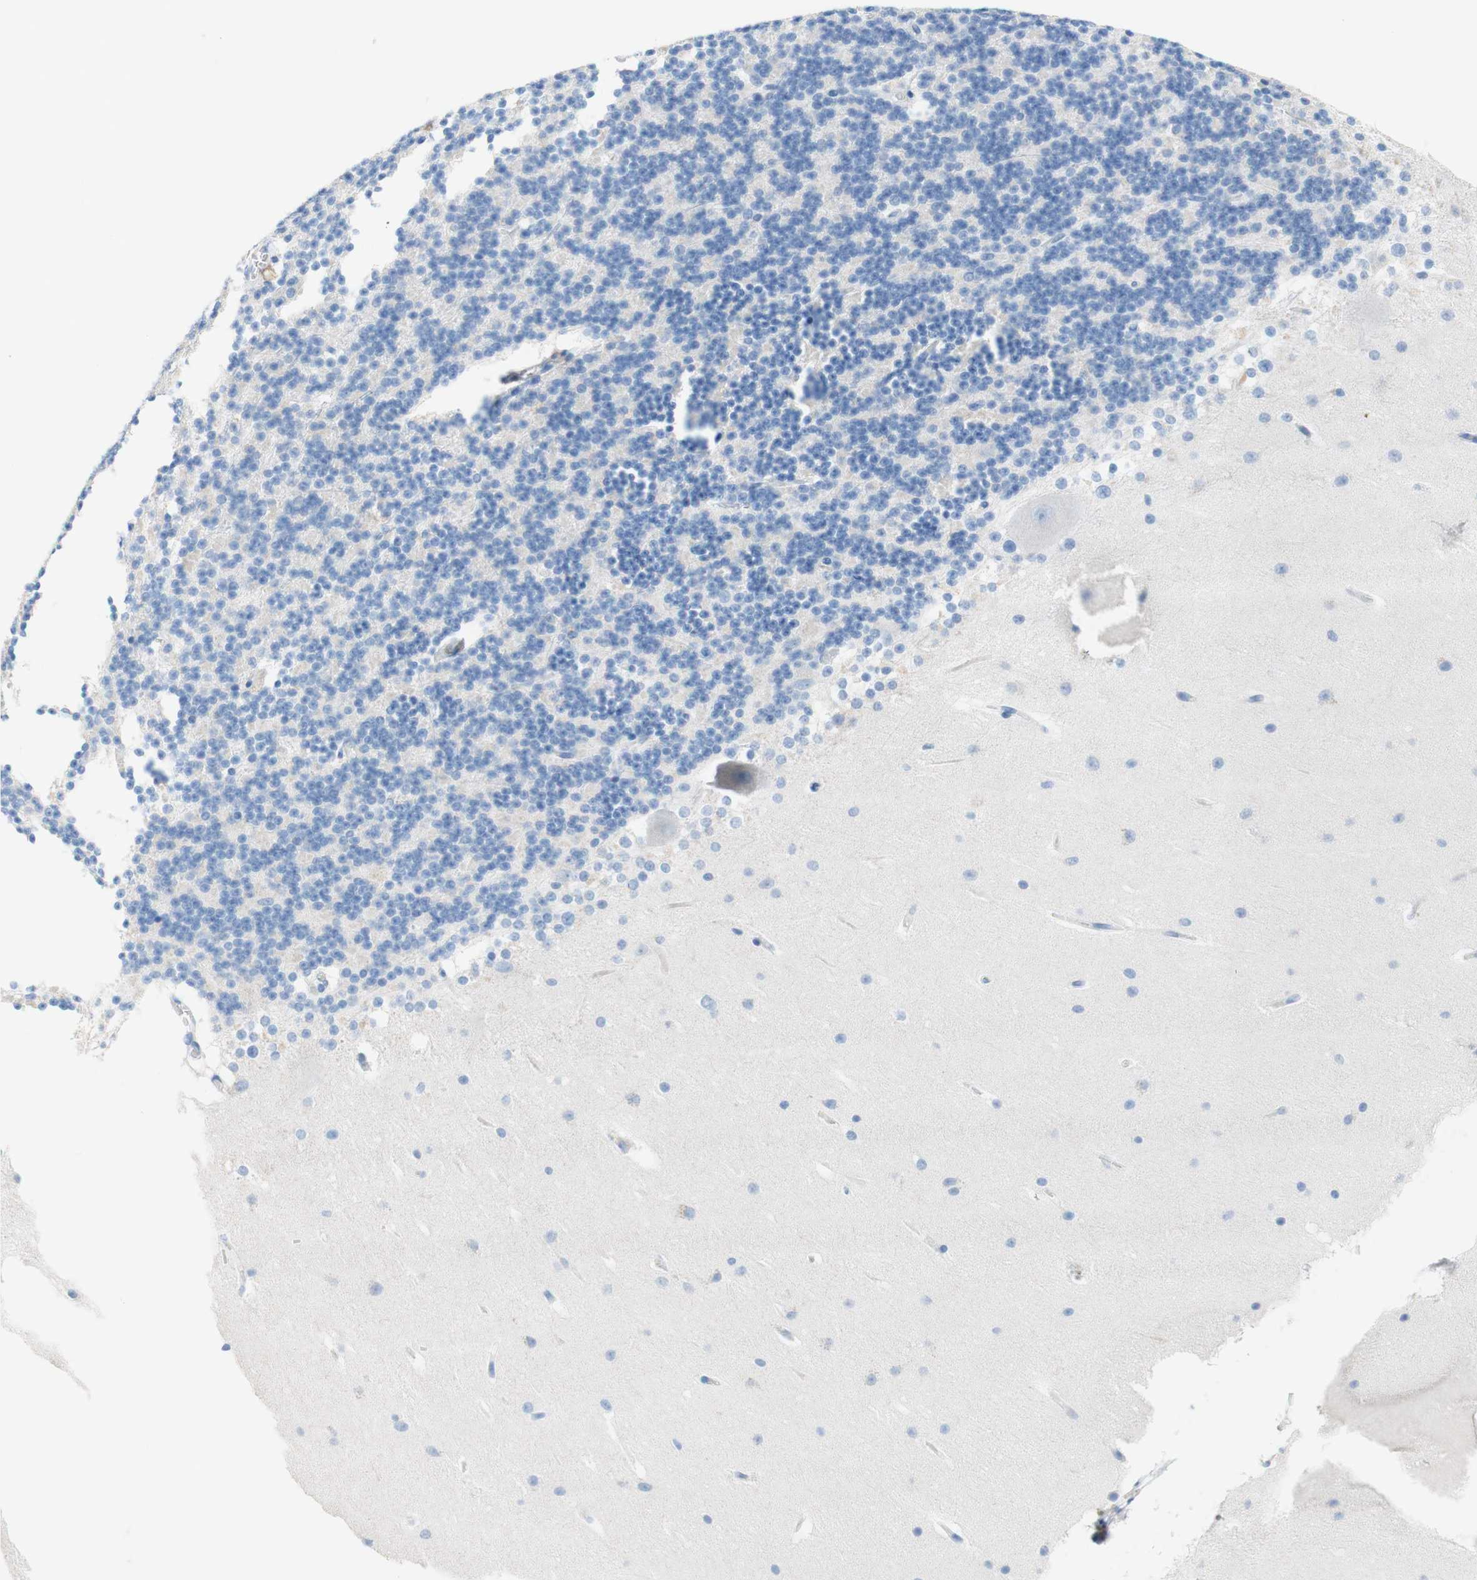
{"staining": {"intensity": "negative", "quantity": "none", "location": "none"}, "tissue": "cerebellum", "cell_type": "Cells in granular layer", "image_type": "normal", "snomed": [{"axis": "morphology", "description": "Normal tissue, NOS"}, {"axis": "topography", "description": "Cerebellum"}], "caption": "Benign cerebellum was stained to show a protein in brown. There is no significant staining in cells in granular layer. (Stains: DAB (3,3'-diaminobenzidine) immunohistochemistry (IHC) with hematoxylin counter stain, Microscopy: brightfield microscopy at high magnification).", "gene": "CEACAM1", "patient": {"sex": "female", "age": 19}}